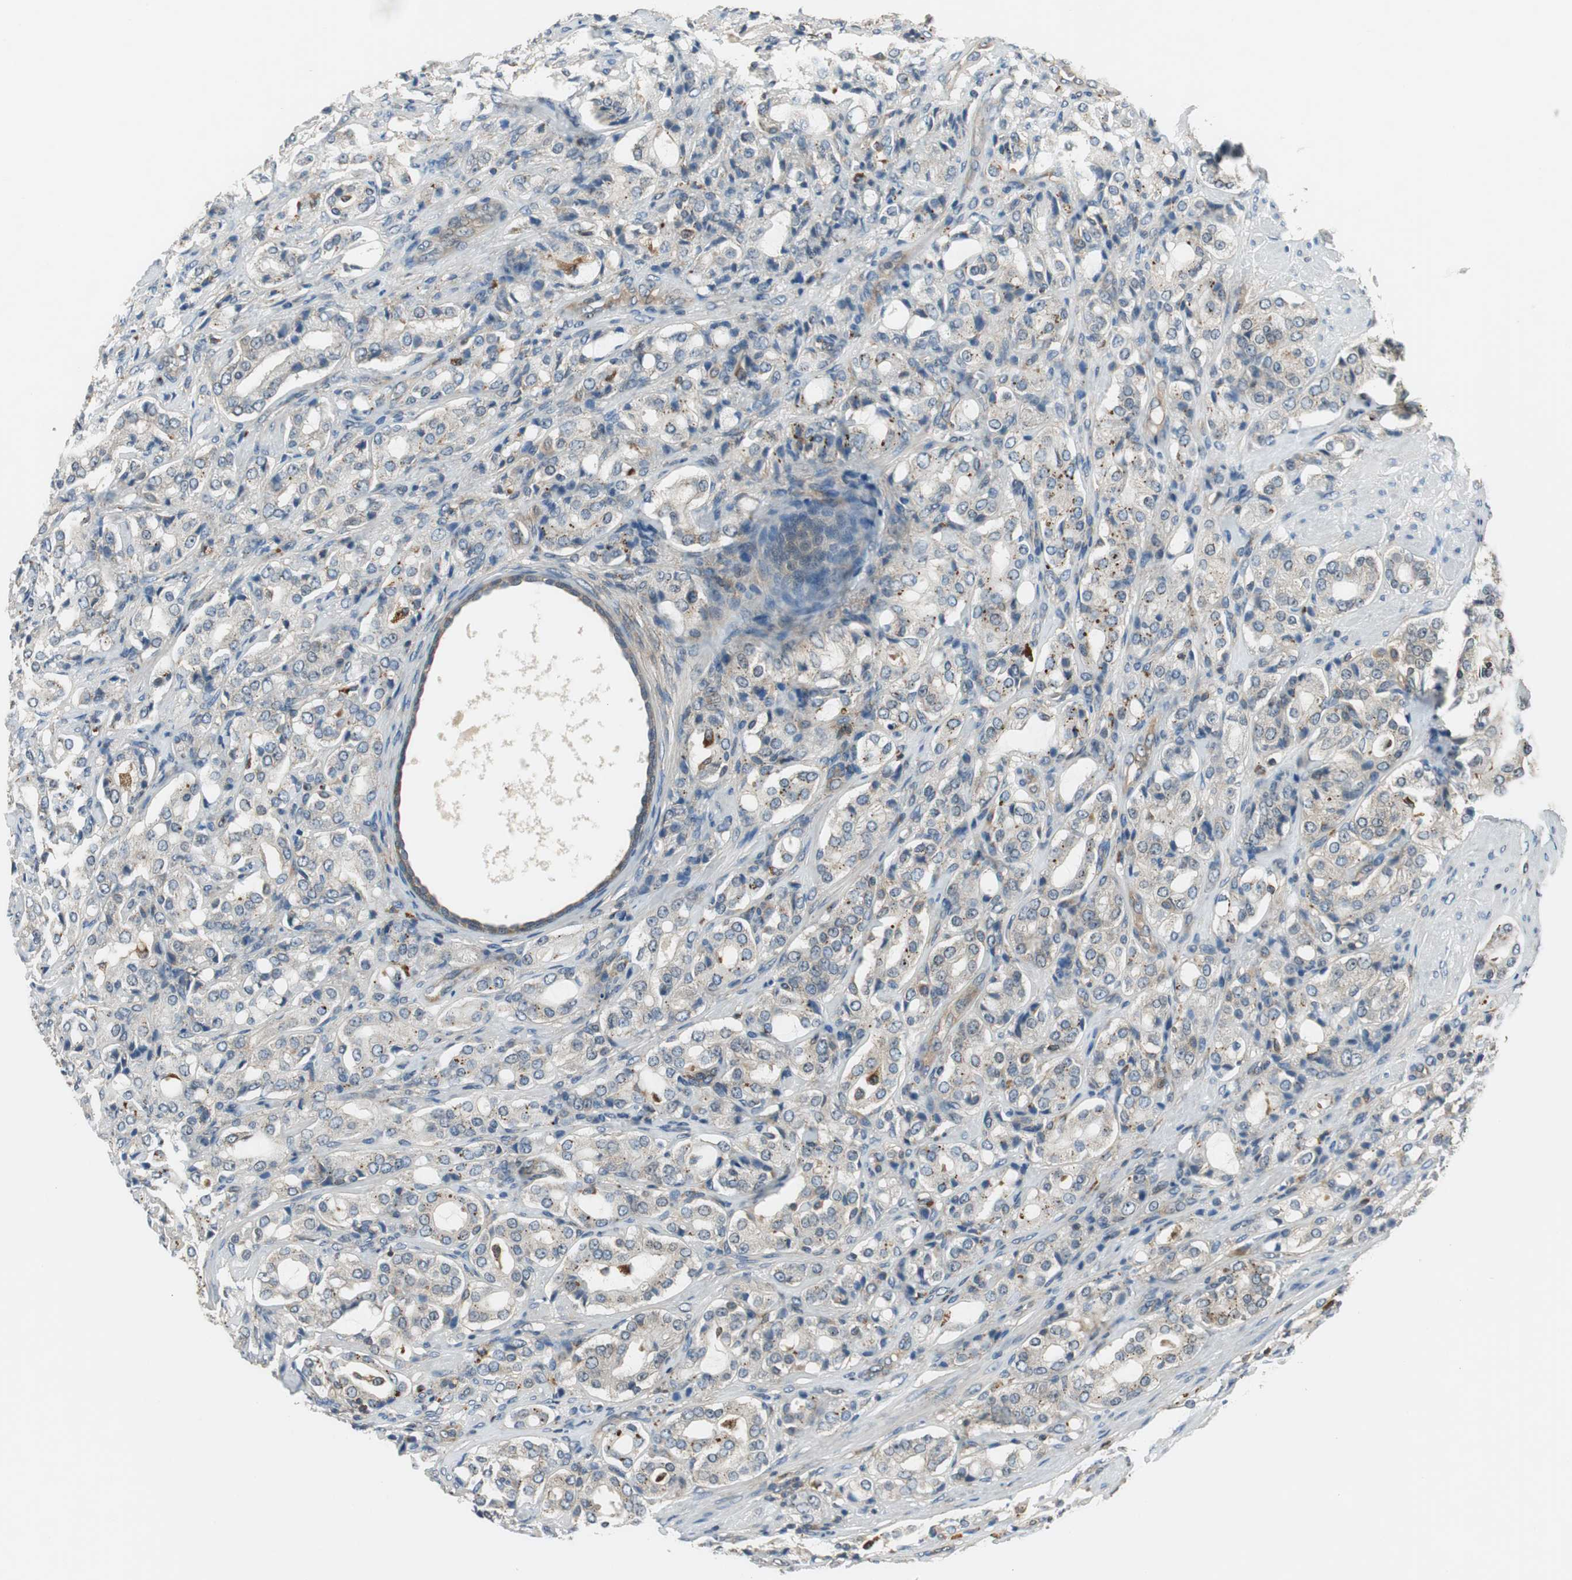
{"staining": {"intensity": "weak", "quantity": "25%-75%", "location": "cytoplasmic/membranous"}, "tissue": "prostate cancer", "cell_type": "Tumor cells", "image_type": "cancer", "snomed": [{"axis": "morphology", "description": "Adenocarcinoma, High grade"}, {"axis": "topography", "description": "Prostate"}], "caption": "Immunohistochemical staining of human prostate cancer exhibits weak cytoplasmic/membranous protein staining in approximately 25%-75% of tumor cells.", "gene": "NCK1", "patient": {"sex": "male", "age": 72}}